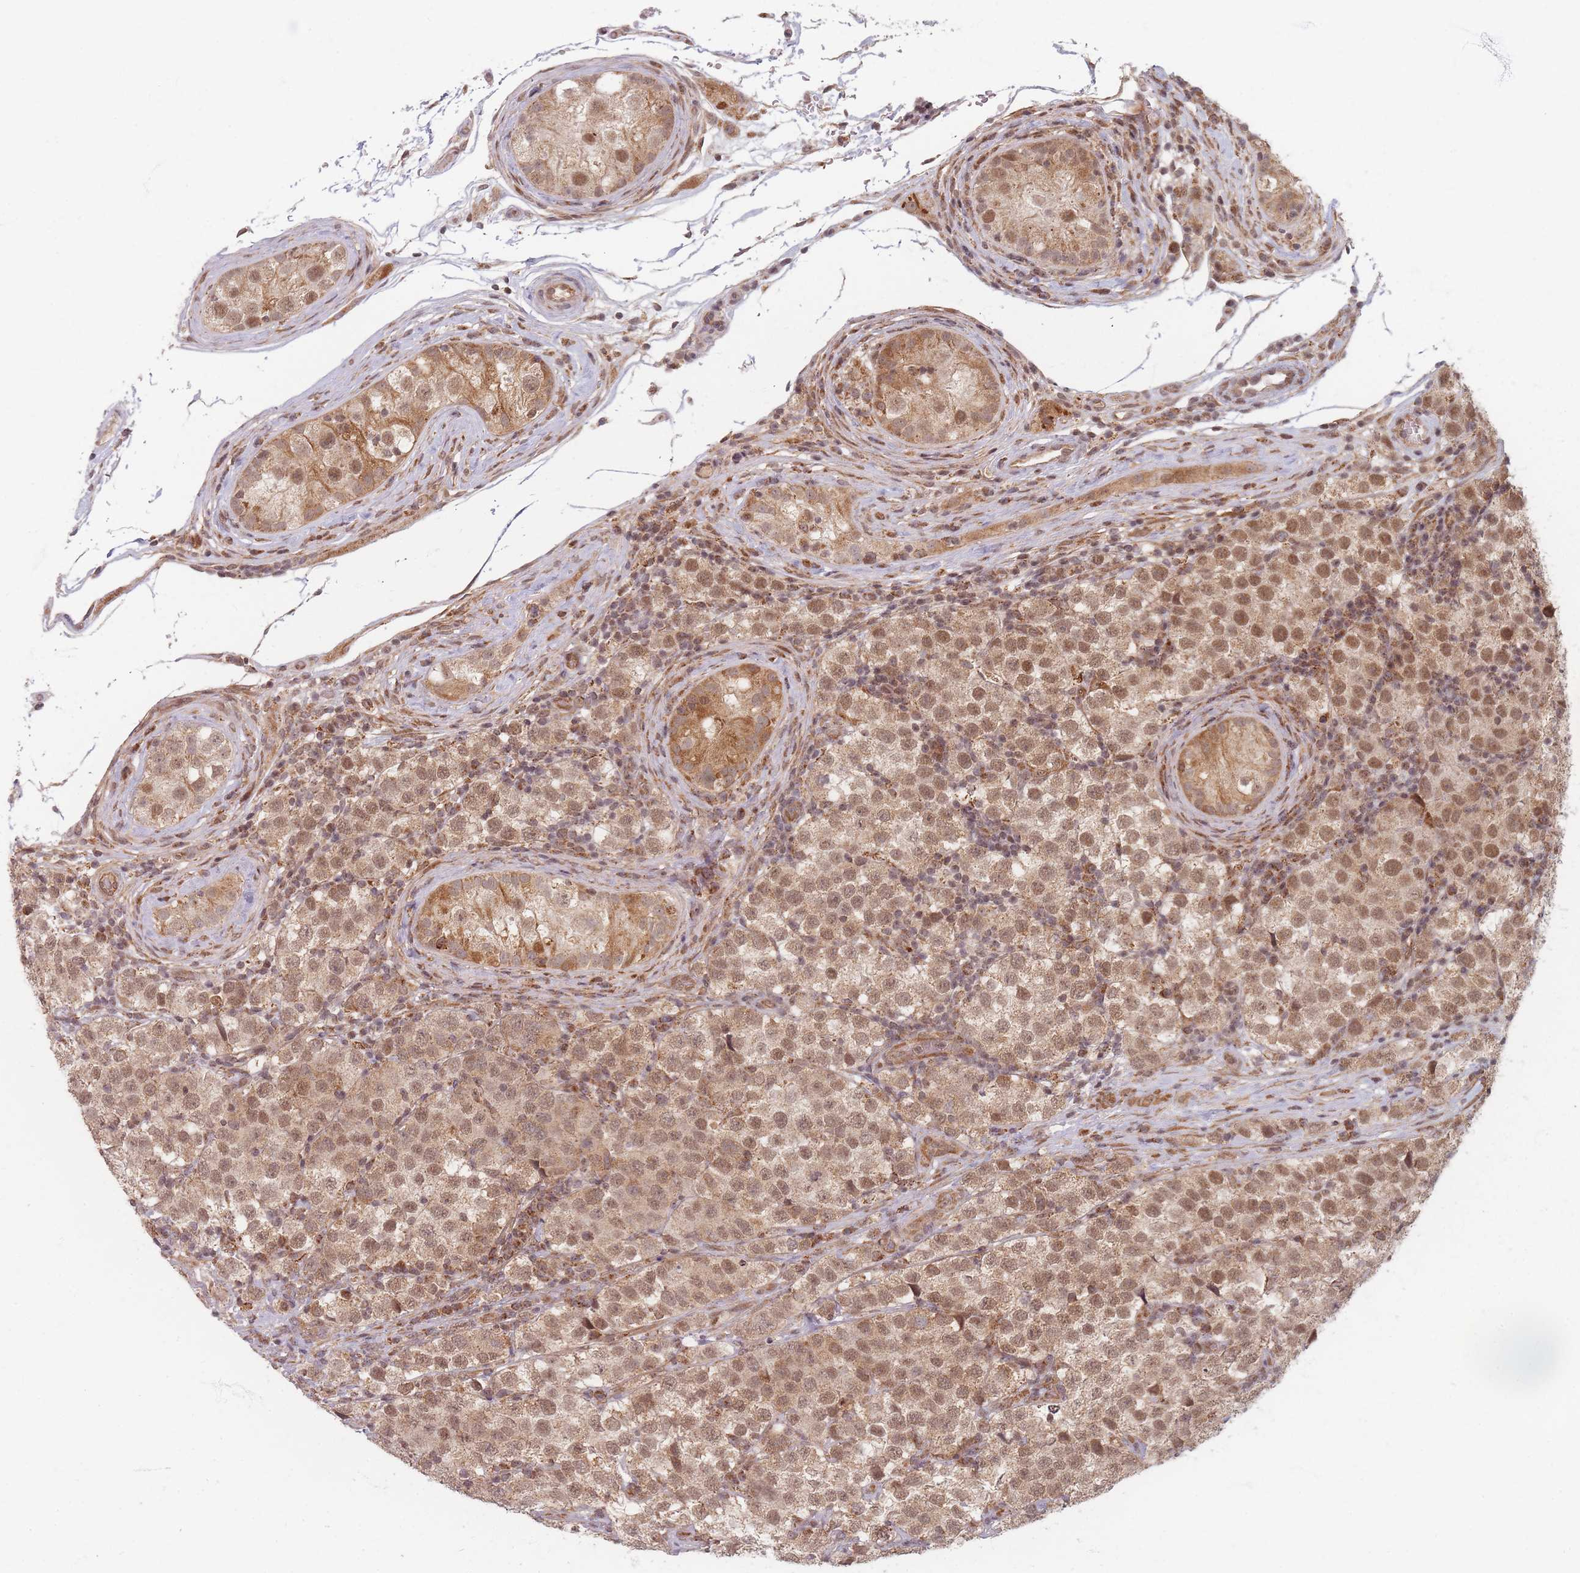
{"staining": {"intensity": "moderate", "quantity": ">75%", "location": "cytoplasmic/membranous,nuclear"}, "tissue": "testis cancer", "cell_type": "Tumor cells", "image_type": "cancer", "snomed": [{"axis": "morphology", "description": "Seminoma, NOS"}, {"axis": "topography", "description": "Testis"}], "caption": "Testis seminoma was stained to show a protein in brown. There is medium levels of moderate cytoplasmic/membranous and nuclear staining in about >75% of tumor cells.", "gene": "RADX", "patient": {"sex": "male", "age": 34}}